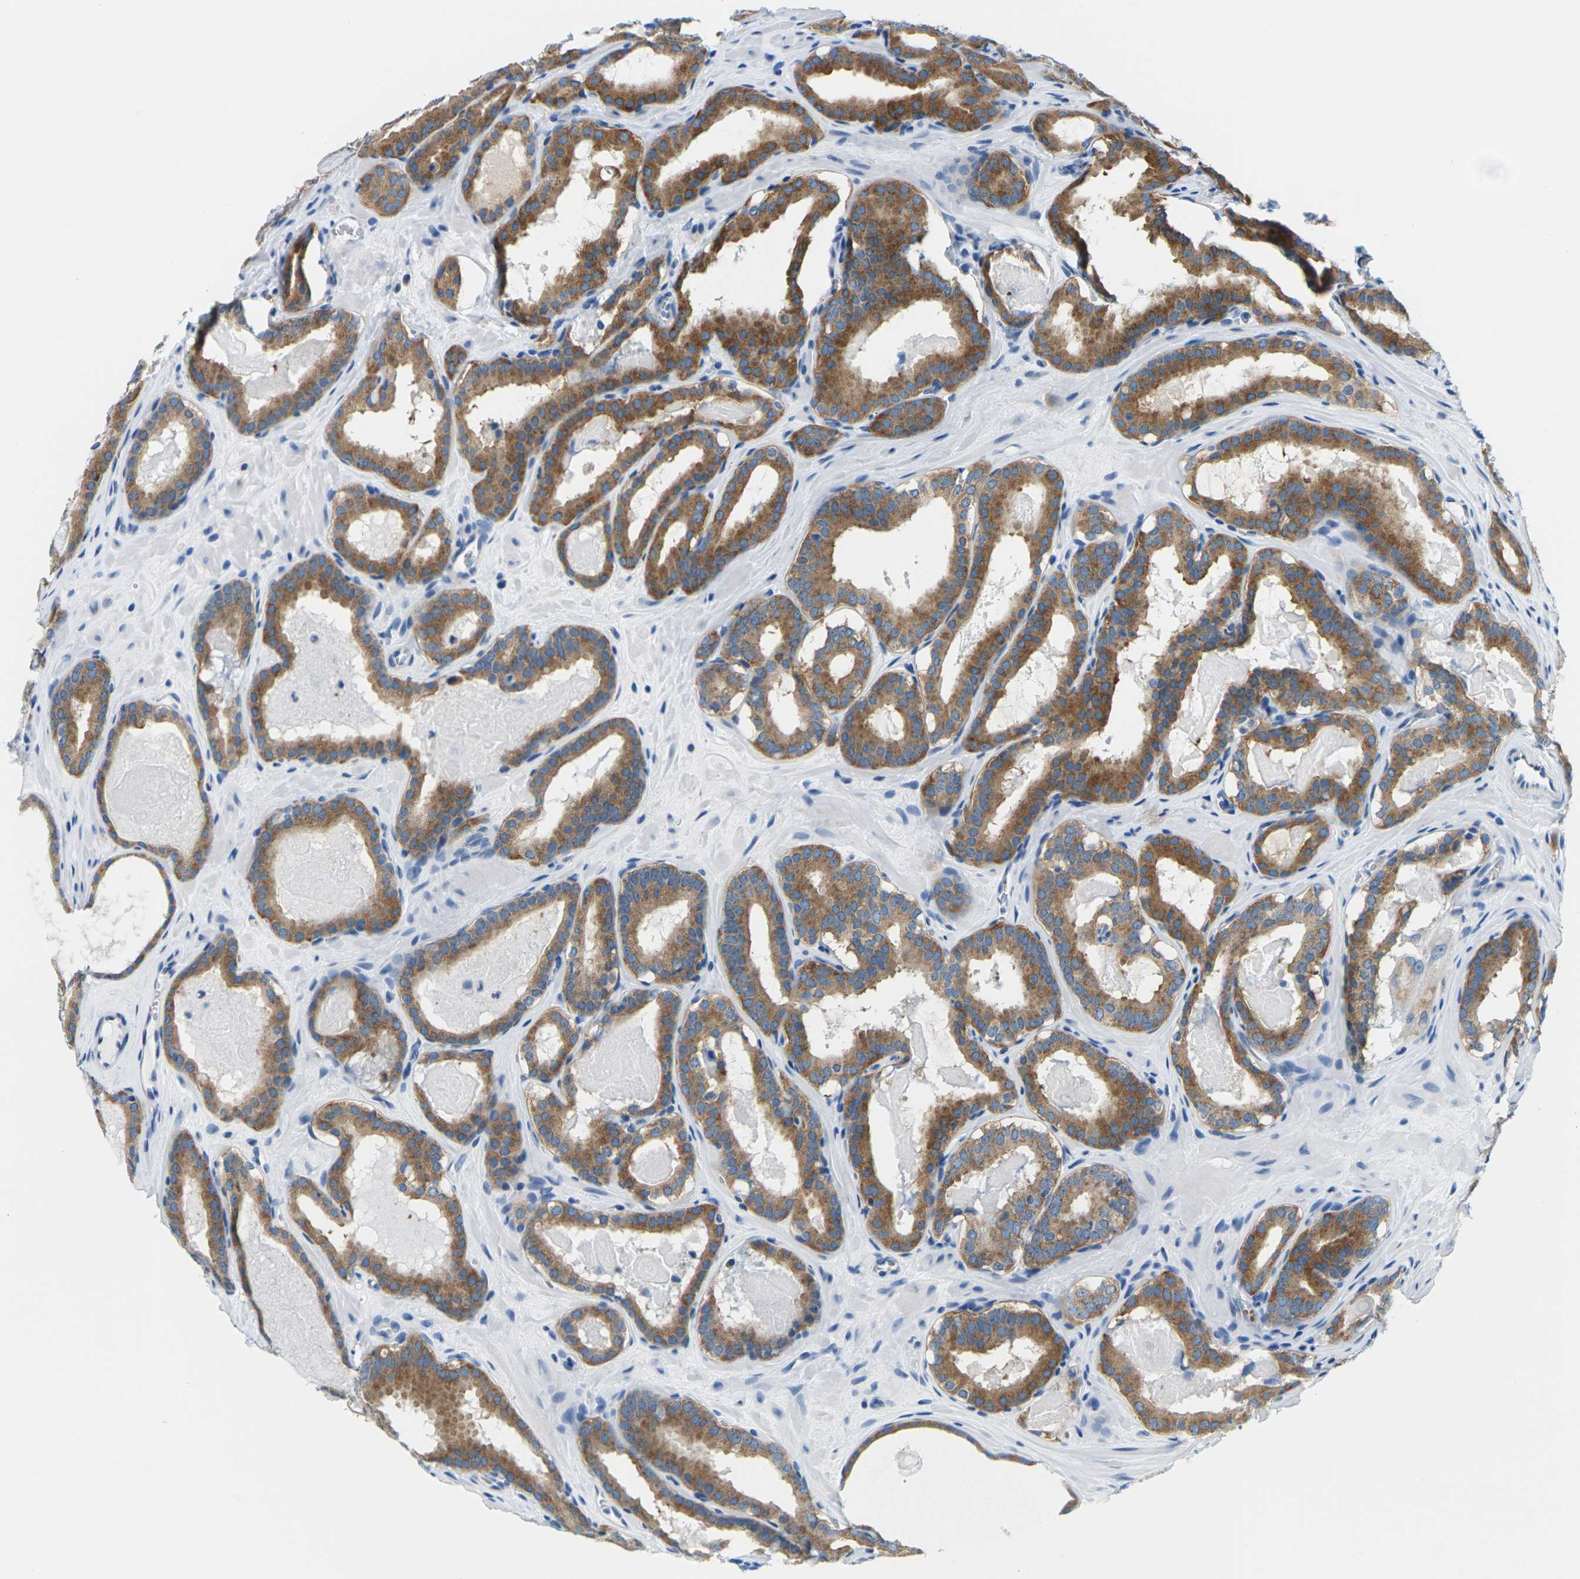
{"staining": {"intensity": "moderate", "quantity": ">75%", "location": "cytoplasmic/membranous"}, "tissue": "prostate cancer", "cell_type": "Tumor cells", "image_type": "cancer", "snomed": [{"axis": "morphology", "description": "Adenocarcinoma, High grade"}, {"axis": "topography", "description": "Prostate"}], "caption": "IHC micrograph of neoplastic tissue: human high-grade adenocarcinoma (prostate) stained using immunohistochemistry (IHC) exhibits medium levels of moderate protein expression localized specifically in the cytoplasmic/membranous of tumor cells, appearing as a cytoplasmic/membranous brown color.", "gene": "SYNGR2", "patient": {"sex": "male", "age": 60}}